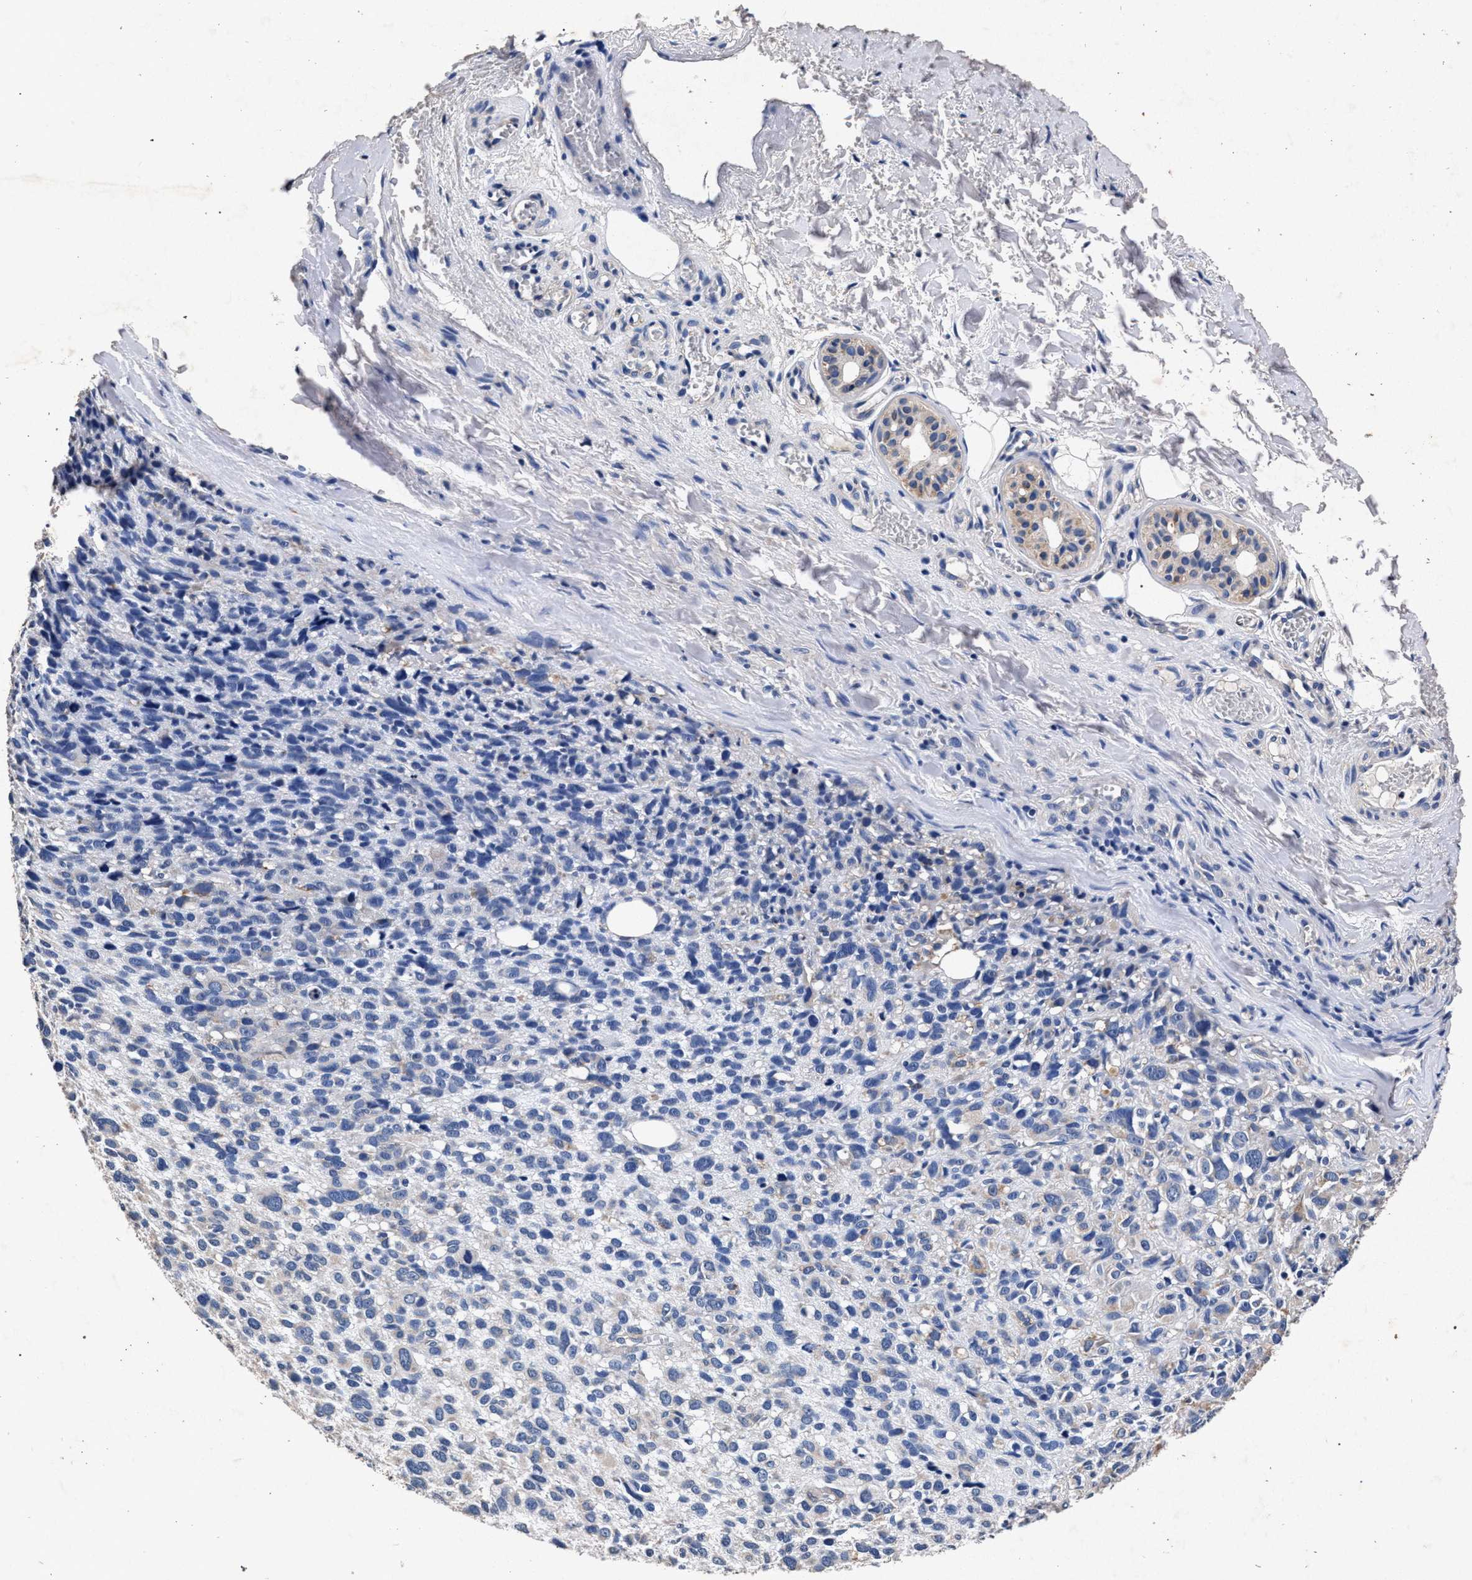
{"staining": {"intensity": "negative", "quantity": "none", "location": "none"}, "tissue": "melanoma", "cell_type": "Tumor cells", "image_type": "cancer", "snomed": [{"axis": "morphology", "description": "Malignant melanoma, NOS"}, {"axis": "topography", "description": "Skin"}], "caption": "Tumor cells show no significant protein staining in melanoma. The staining was performed using DAB to visualize the protein expression in brown, while the nuclei were stained in blue with hematoxylin (Magnification: 20x).", "gene": "ATP1A2", "patient": {"sex": "female", "age": 55}}